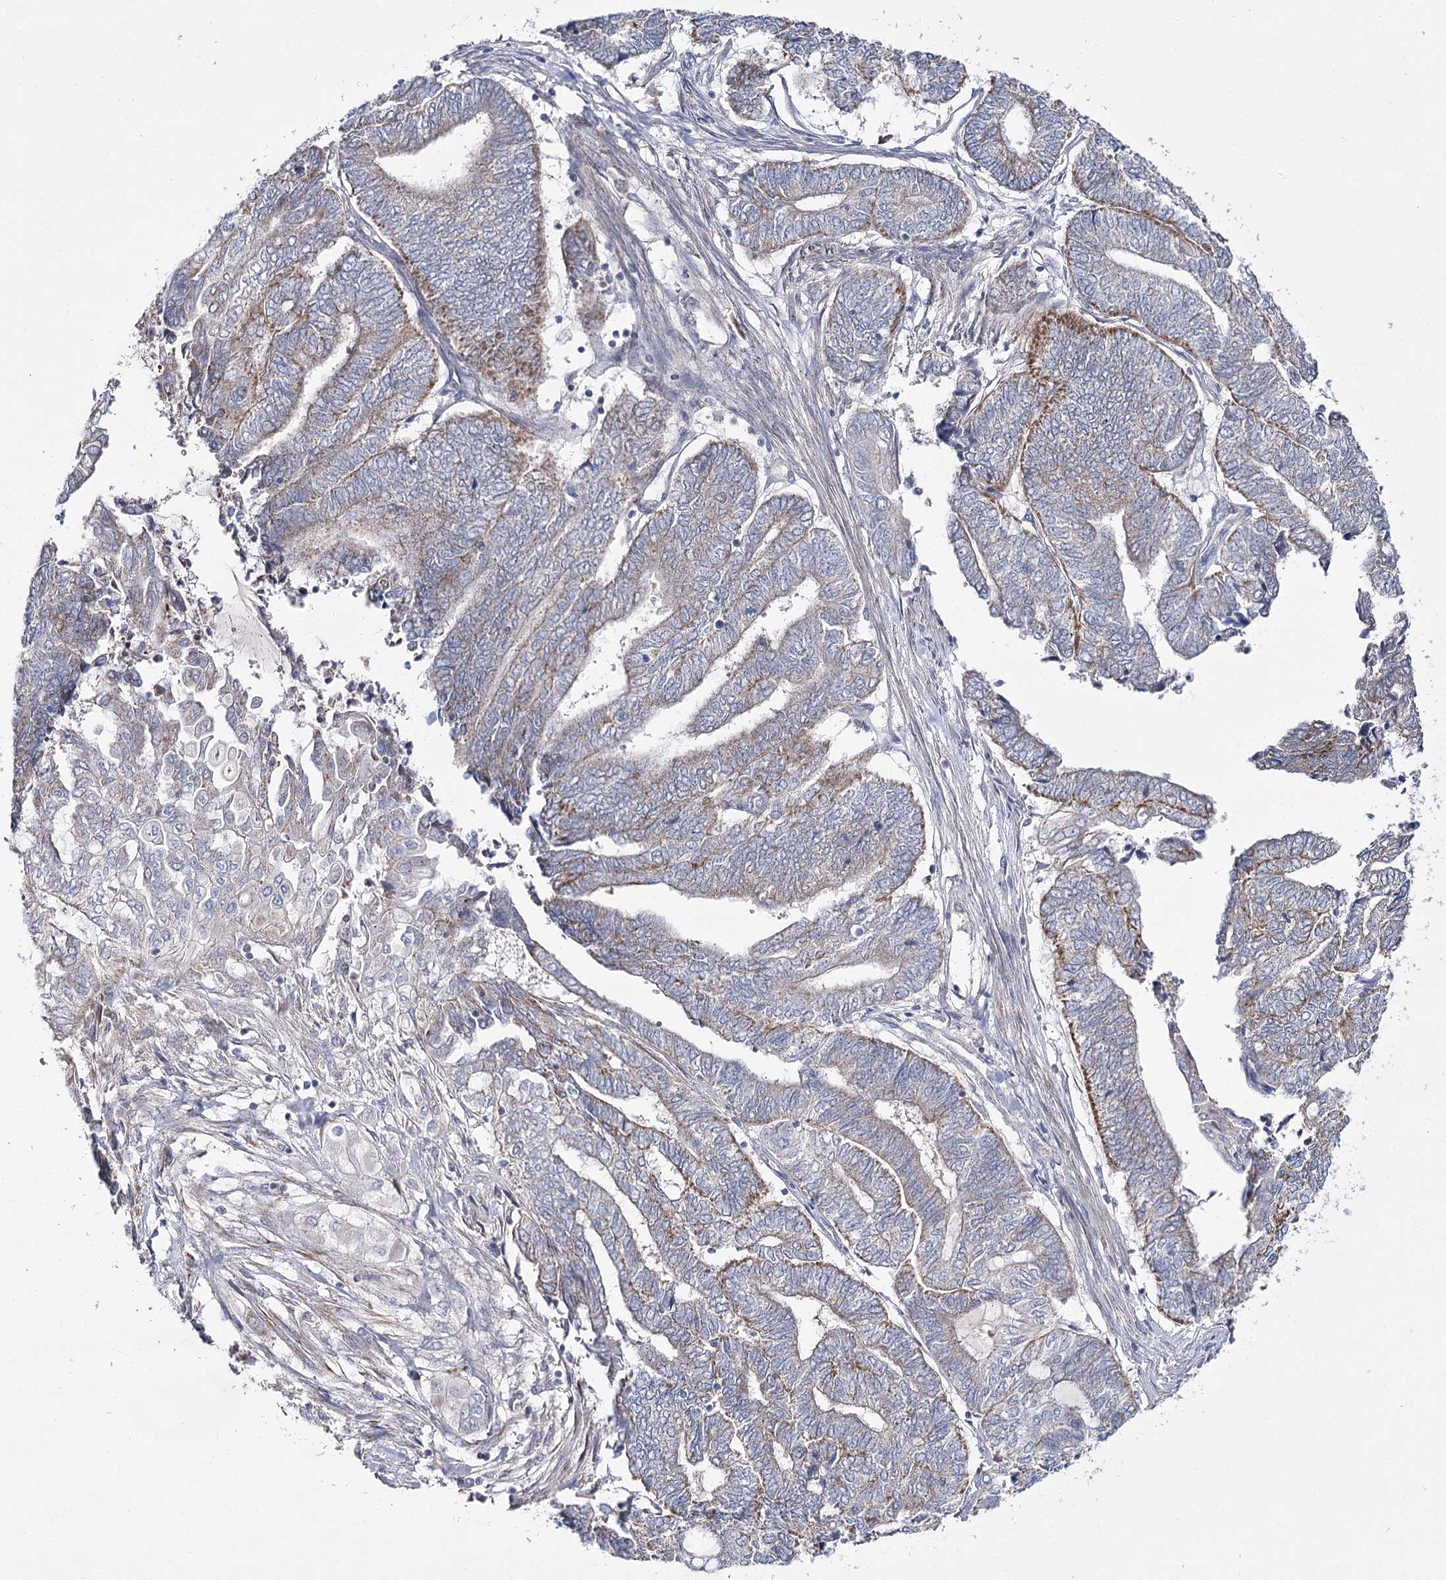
{"staining": {"intensity": "moderate", "quantity": "<25%", "location": "cytoplasmic/membranous"}, "tissue": "endometrial cancer", "cell_type": "Tumor cells", "image_type": "cancer", "snomed": [{"axis": "morphology", "description": "Adenocarcinoma, NOS"}, {"axis": "topography", "description": "Uterus"}, {"axis": "topography", "description": "Endometrium"}], "caption": "A low amount of moderate cytoplasmic/membranous expression is appreciated in about <25% of tumor cells in adenocarcinoma (endometrial) tissue.", "gene": "NADK2", "patient": {"sex": "female", "age": 70}}